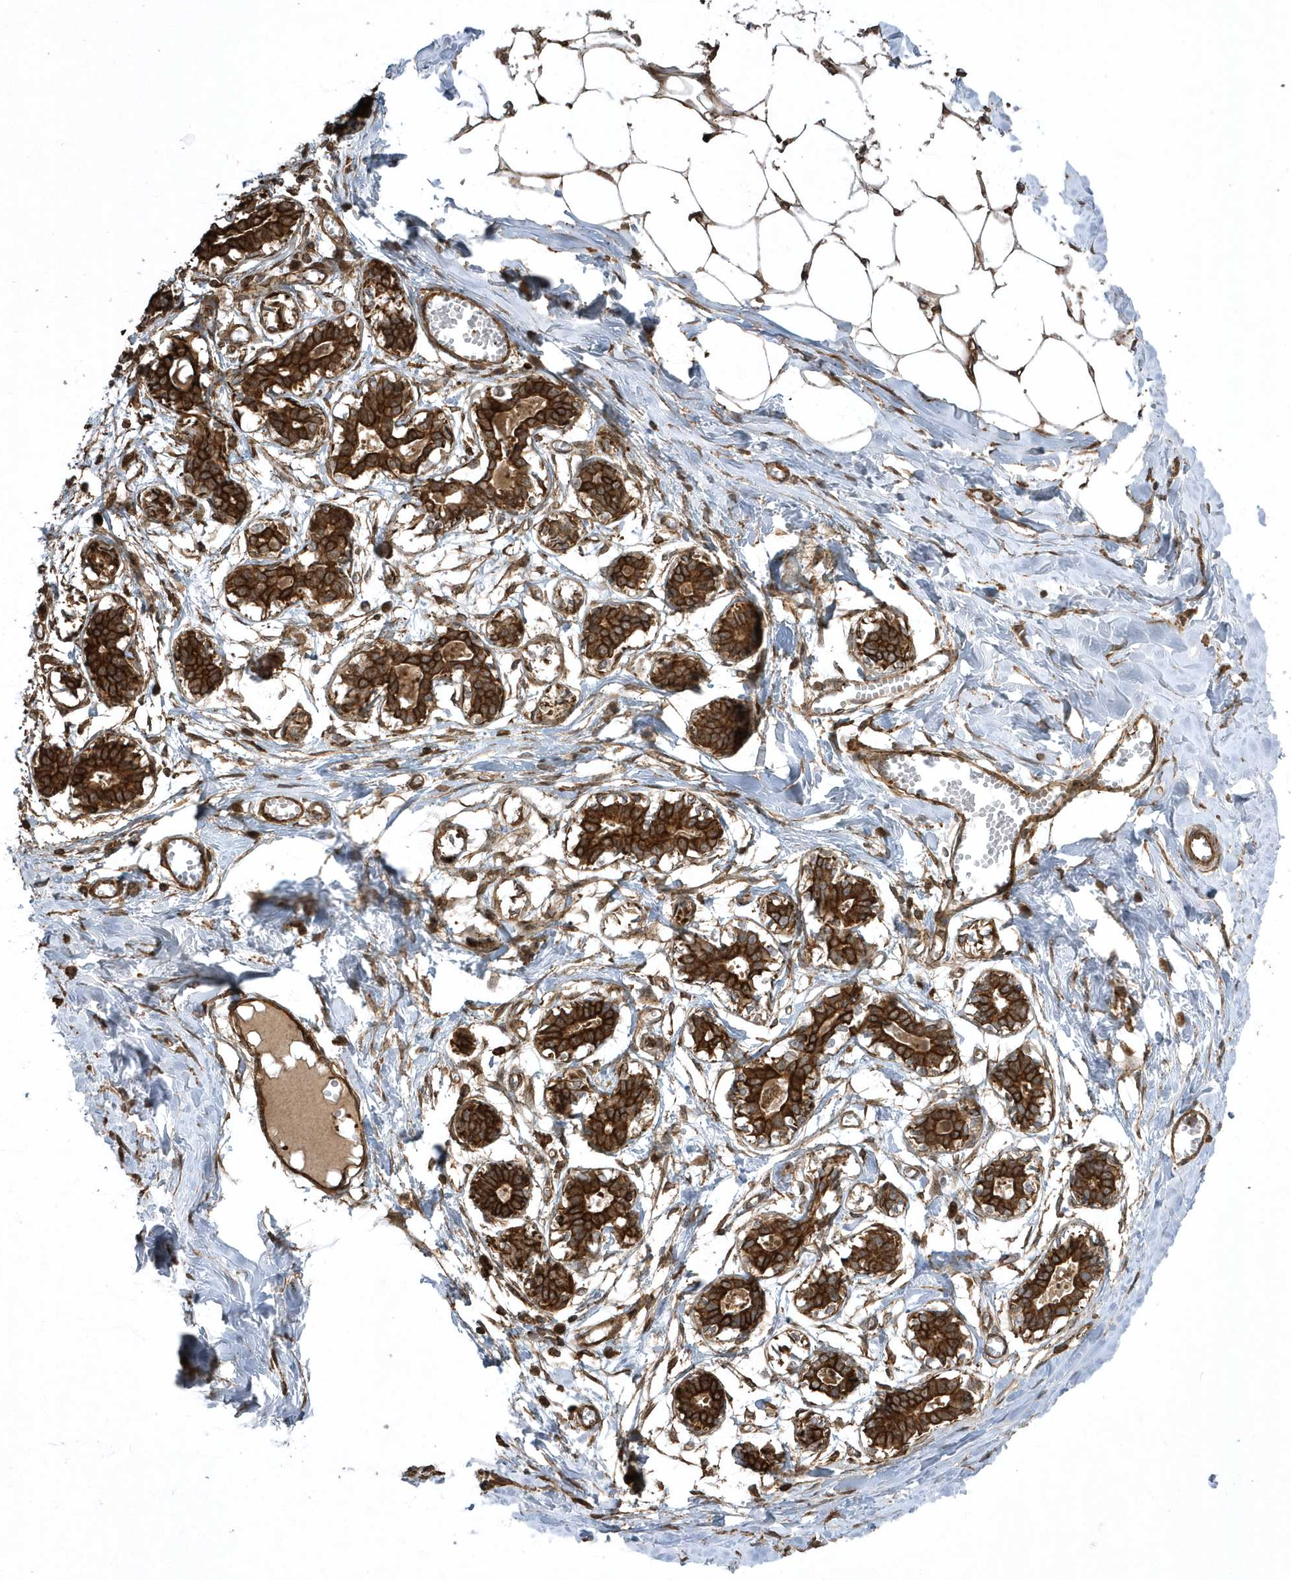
{"staining": {"intensity": "weak", "quantity": "25%-75%", "location": "cytoplasmic/membranous"}, "tissue": "breast", "cell_type": "Adipocytes", "image_type": "normal", "snomed": [{"axis": "morphology", "description": "Normal tissue, NOS"}, {"axis": "topography", "description": "Breast"}], "caption": "Immunohistochemistry staining of benign breast, which exhibits low levels of weak cytoplasmic/membranous expression in about 25%-75% of adipocytes indicating weak cytoplasmic/membranous protein expression. The staining was performed using DAB (brown) for protein detection and nuclei were counterstained in hematoxylin (blue).", "gene": "SENP8", "patient": {"sex": "female", "age": 27}}